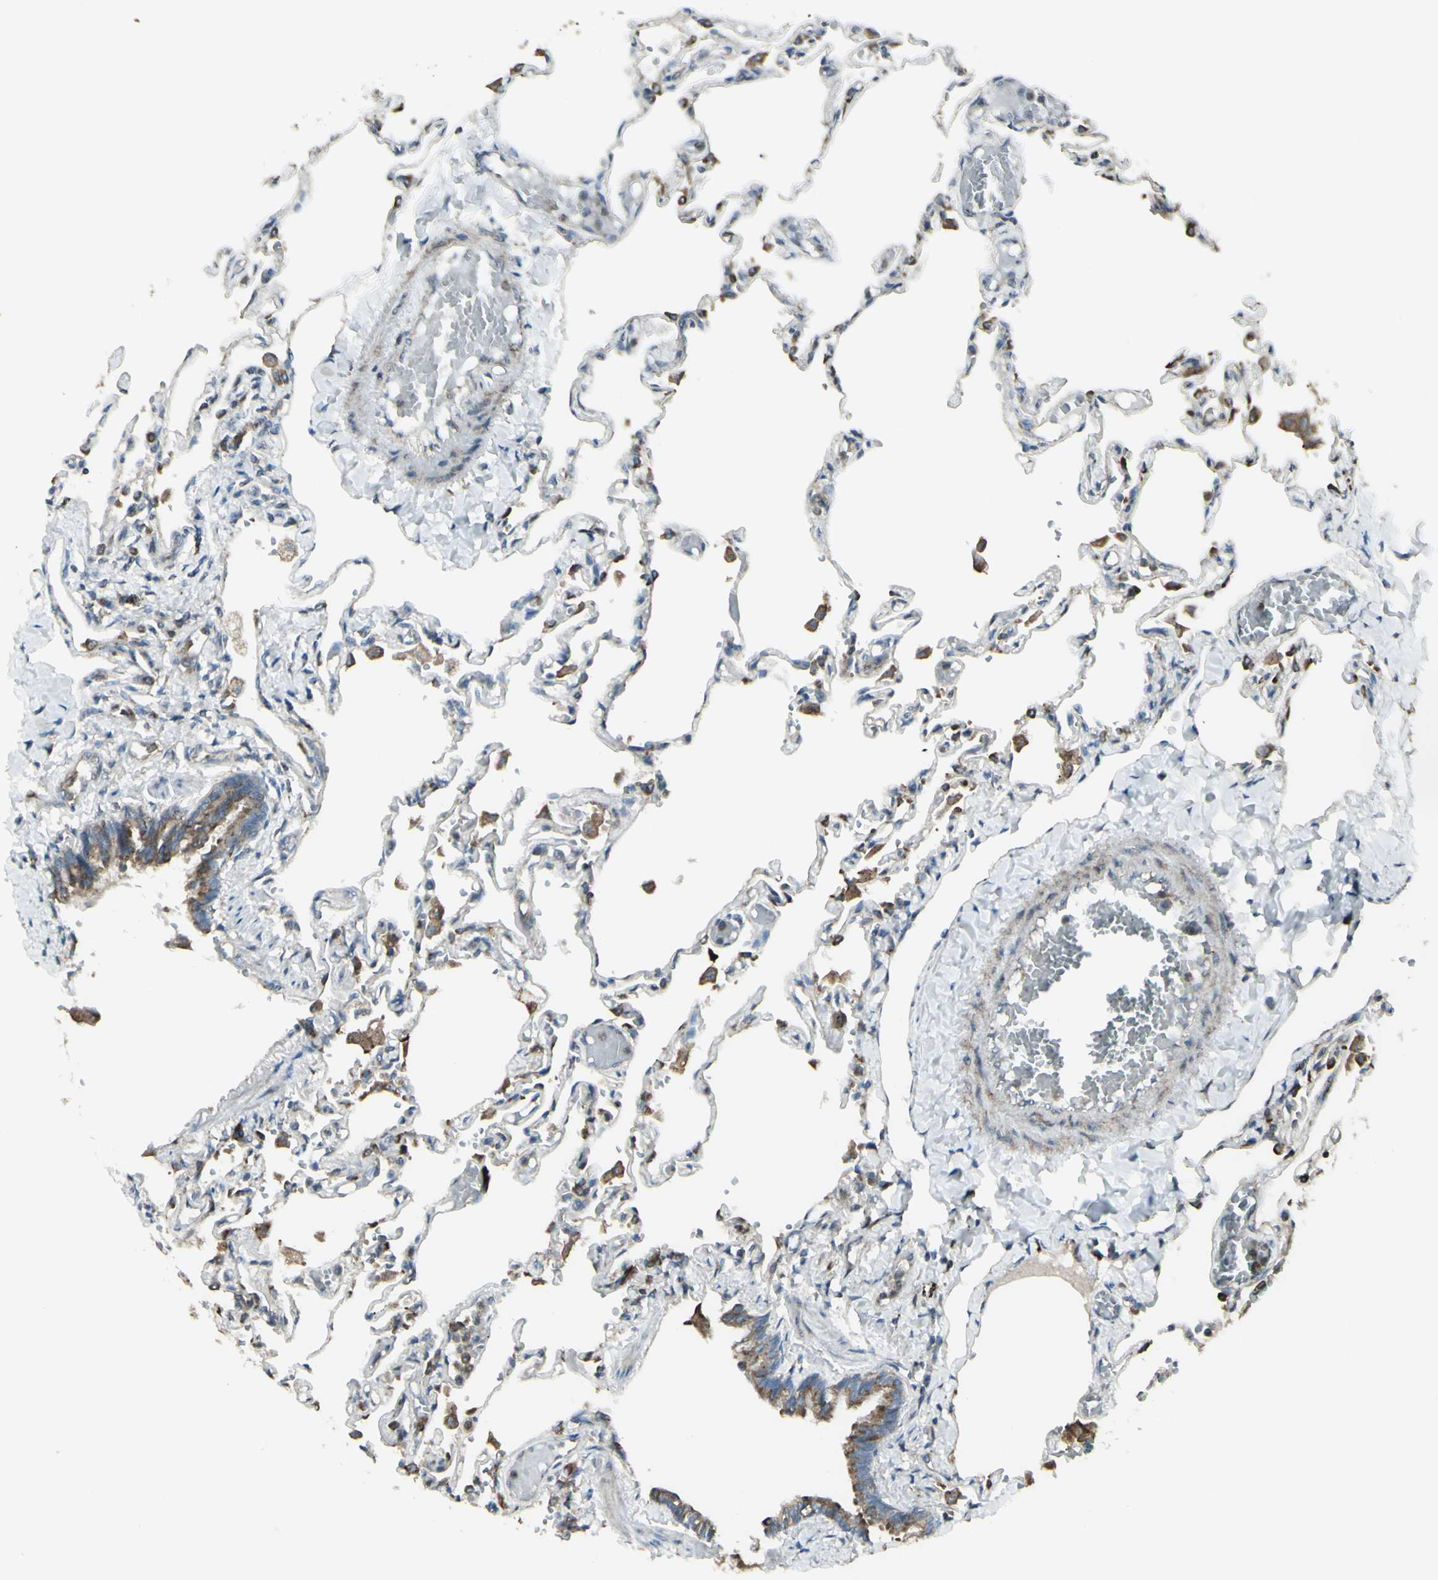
{"staining": {"intensity": "moderate", "quantity": "25%-75%", "location": "cytoplasmic/membranous"}, "tissue": "lung", "cell_type": "Alveolar cells", "image_type": "normal", "snomed": [{"axis": "morphology", "description": "Normal tissue, NOS"}, {"axis": "topography", "description": "Lung"}], "caption": "This is a histology image of IHC staining of unremarkable lung, which shows moderate positivity in the cytoplasmic/membranous of alveolar cells.", "gene": "NAPA", "patient": {"sex": "male", "age": 21}}